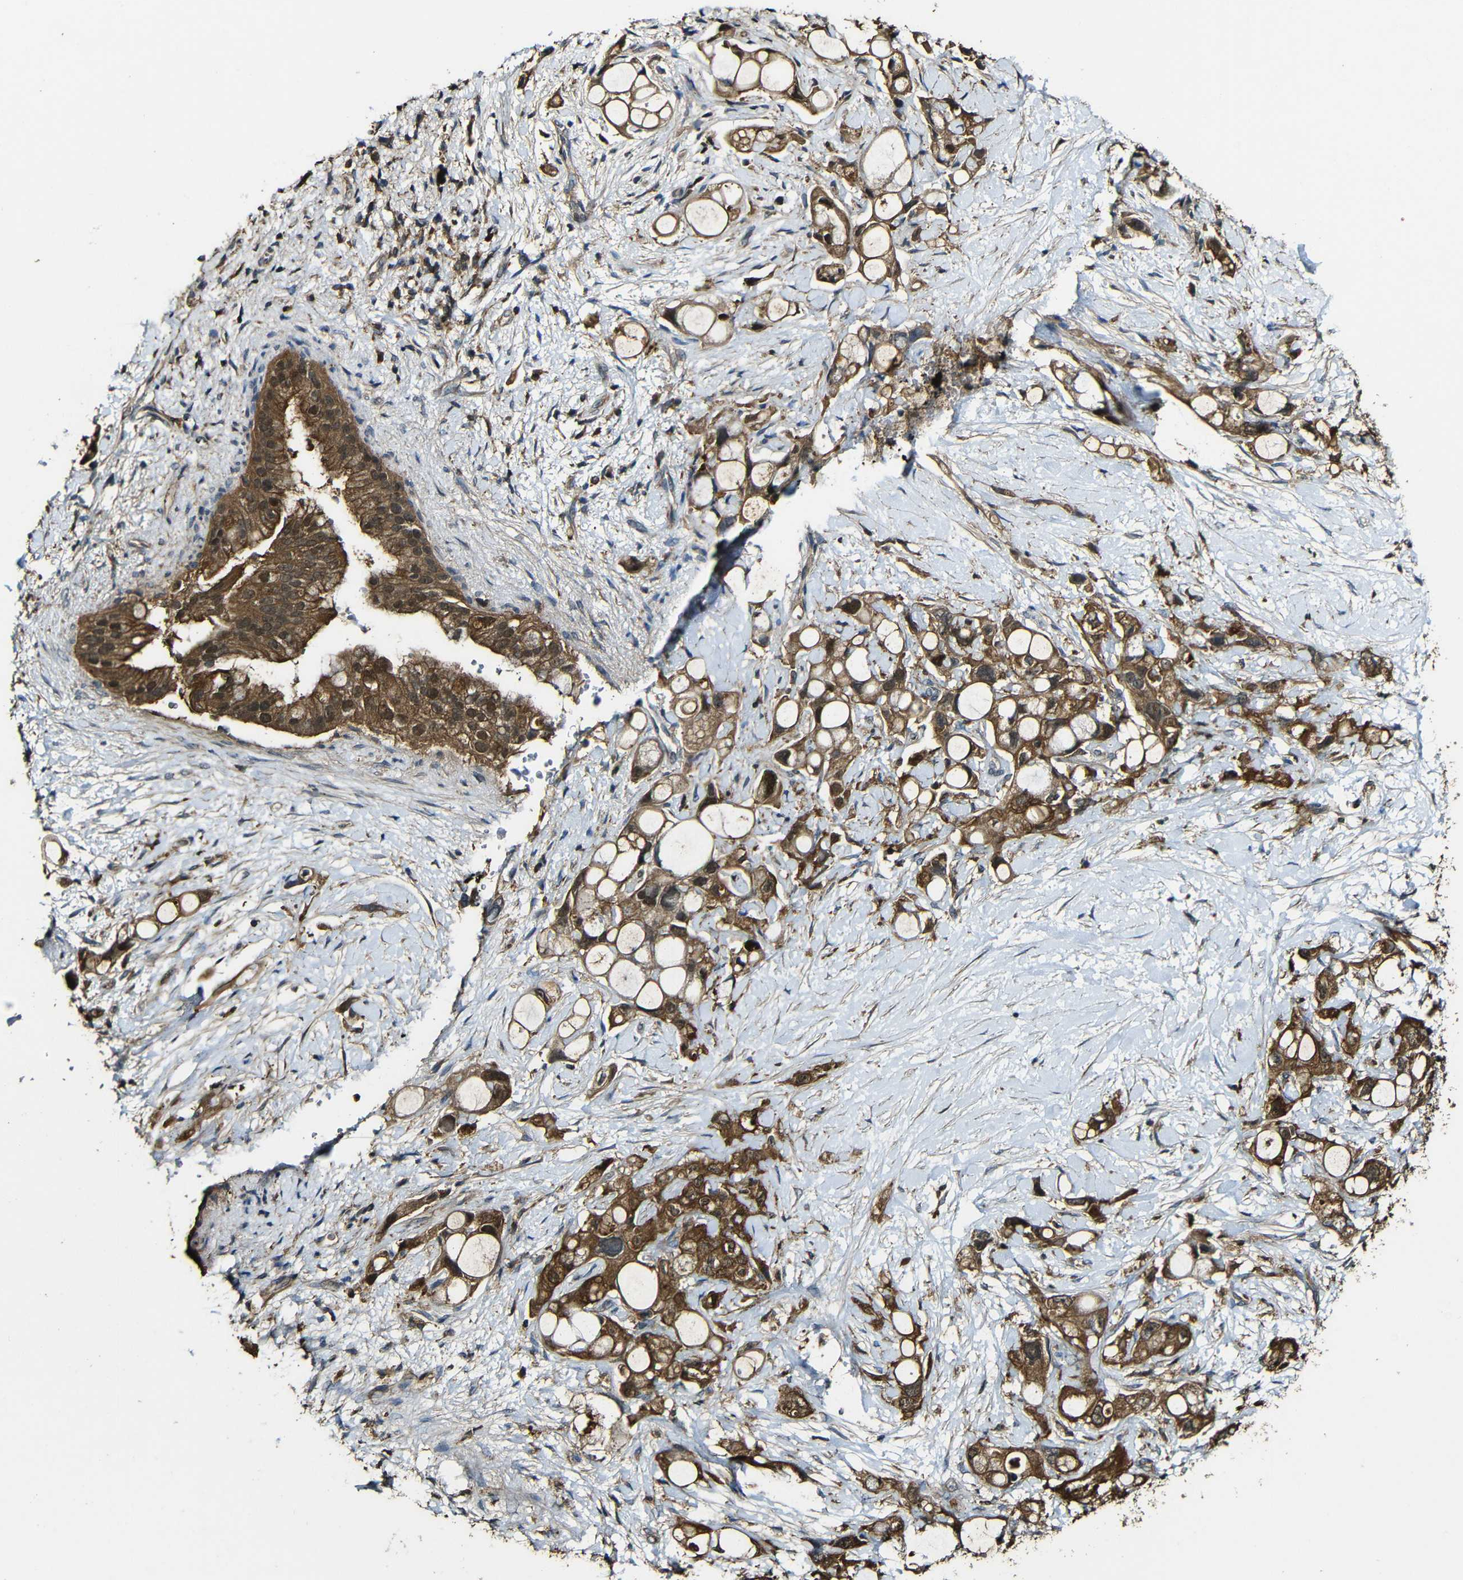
{"staining": {"intensity": "strong", "quantity": ">75%", "location": "cytoplasmic/membranous,nuclear"}, "tissue": "pancreatic cancer", "cell_type": "Tumor cells", "image_type": "cancer", "snomed": [{"axis": "morphology", "description": "Adenocarcinoma, NOS"}, {"axis": "topography", "description": "Pancreas"}], "caption": "The micrograph exhibits staining of adenocarcinoma (pancreatic), revealing strong cytoplasmic/membranous and nuclear protein staining (brown color) within tumor cells.", "gene": "CASP8", "patient": {"sex": "female", "age": 56}}